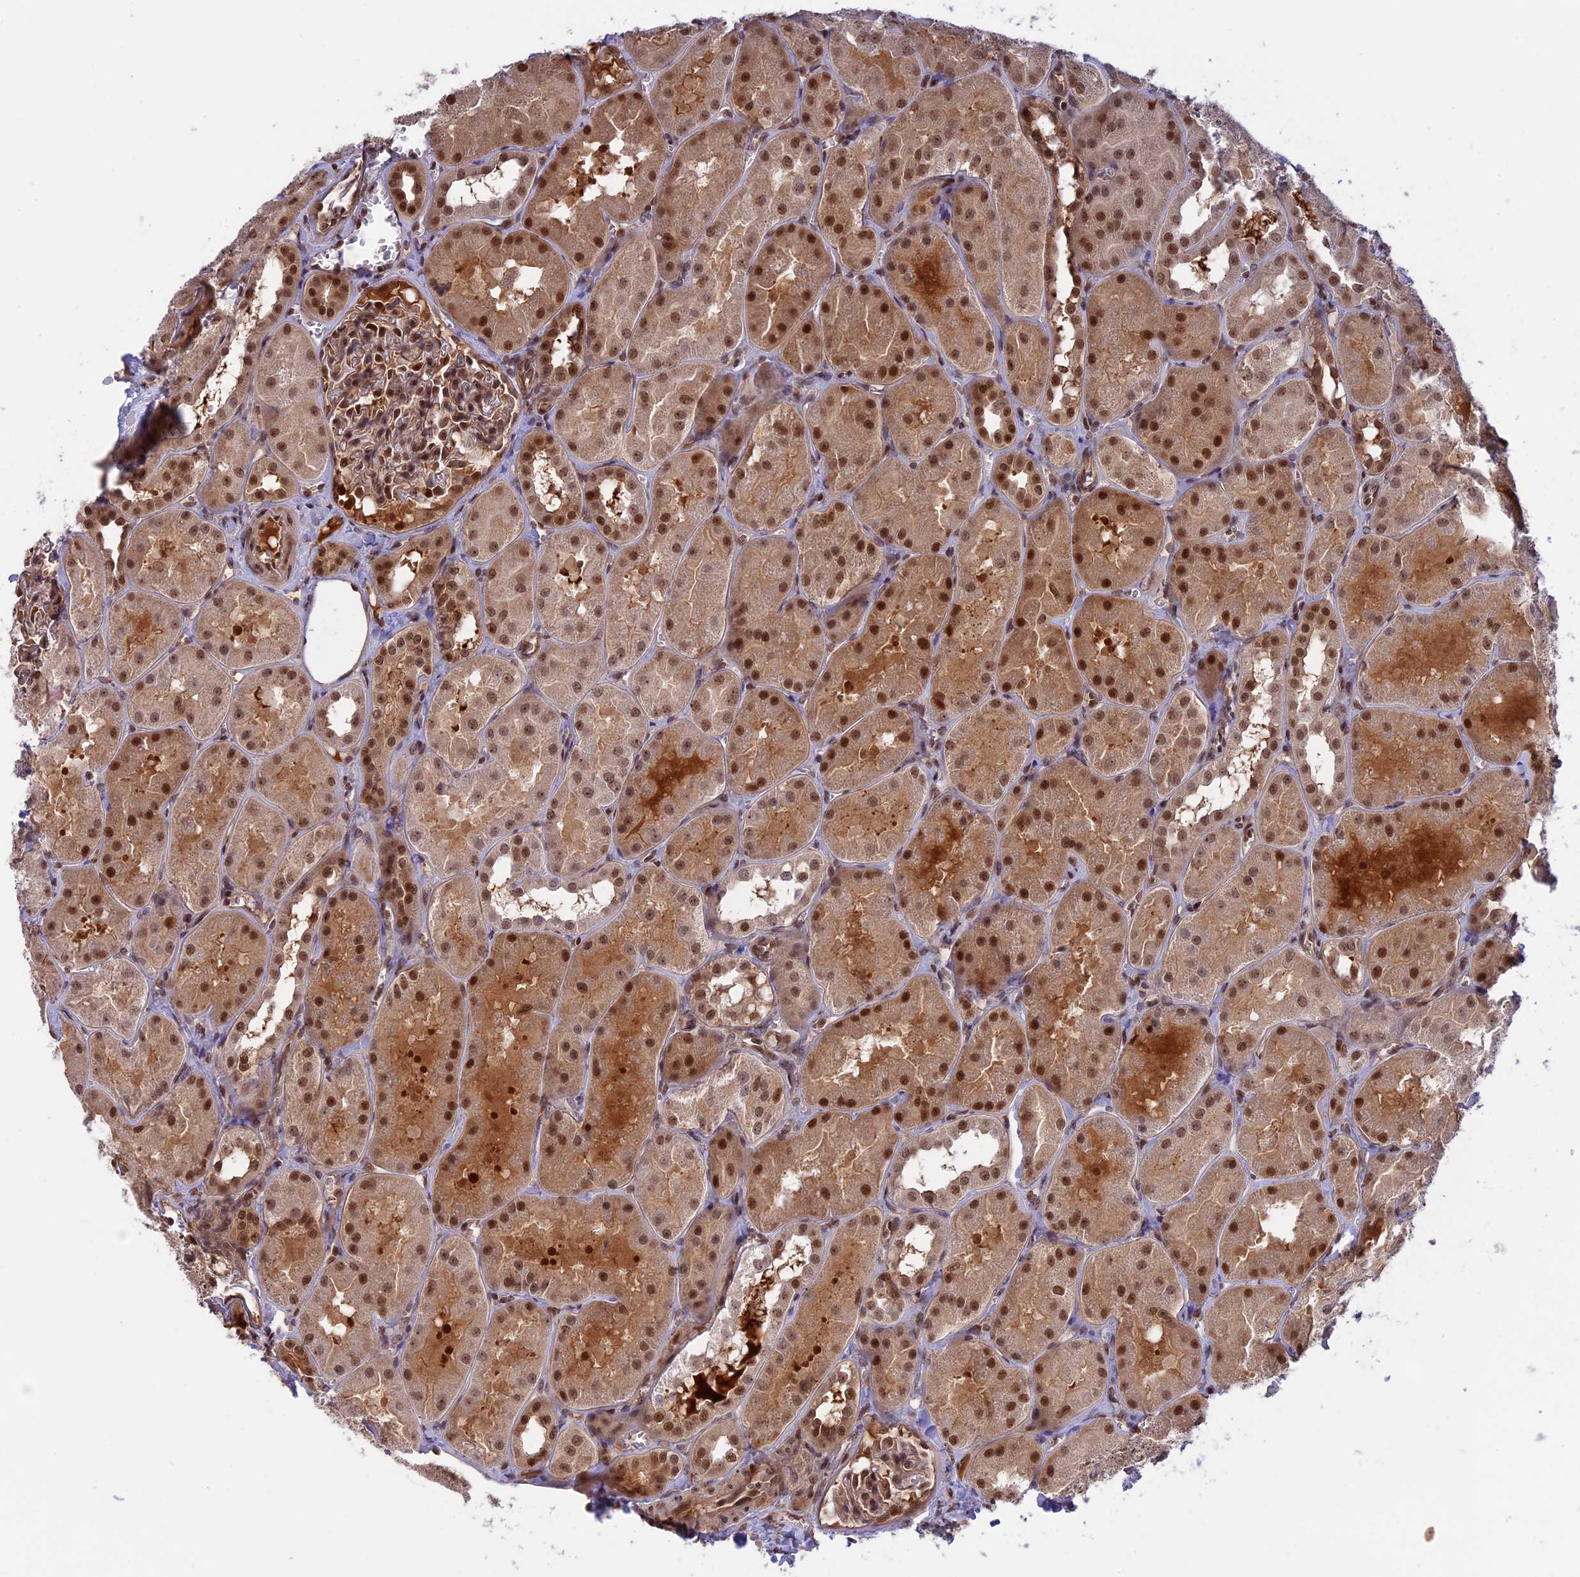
{"staining": {"intensity": "moderate", "quantity": ">75%", "location": "nuclear"}, "tissue": "kidney", "cell_type": "Cells in glomeruli", "image_type": "normal", "snomed": [{"axis": "morphology", "description": "Normal tissue, NOS"}, {"axis": "topography", "description": "Kidney"}, {"axis": "topography", "description": "Urinary bladder"}], "caption": "Moderate nuclear protein staining is seen in approximately >75% of cells in glomeruli in kidney. The protein of interest is shown in brown color, while the nuclei are stained blue.", "gene": "ZNF428", "patient": {"sex": "male", "age": 16}}